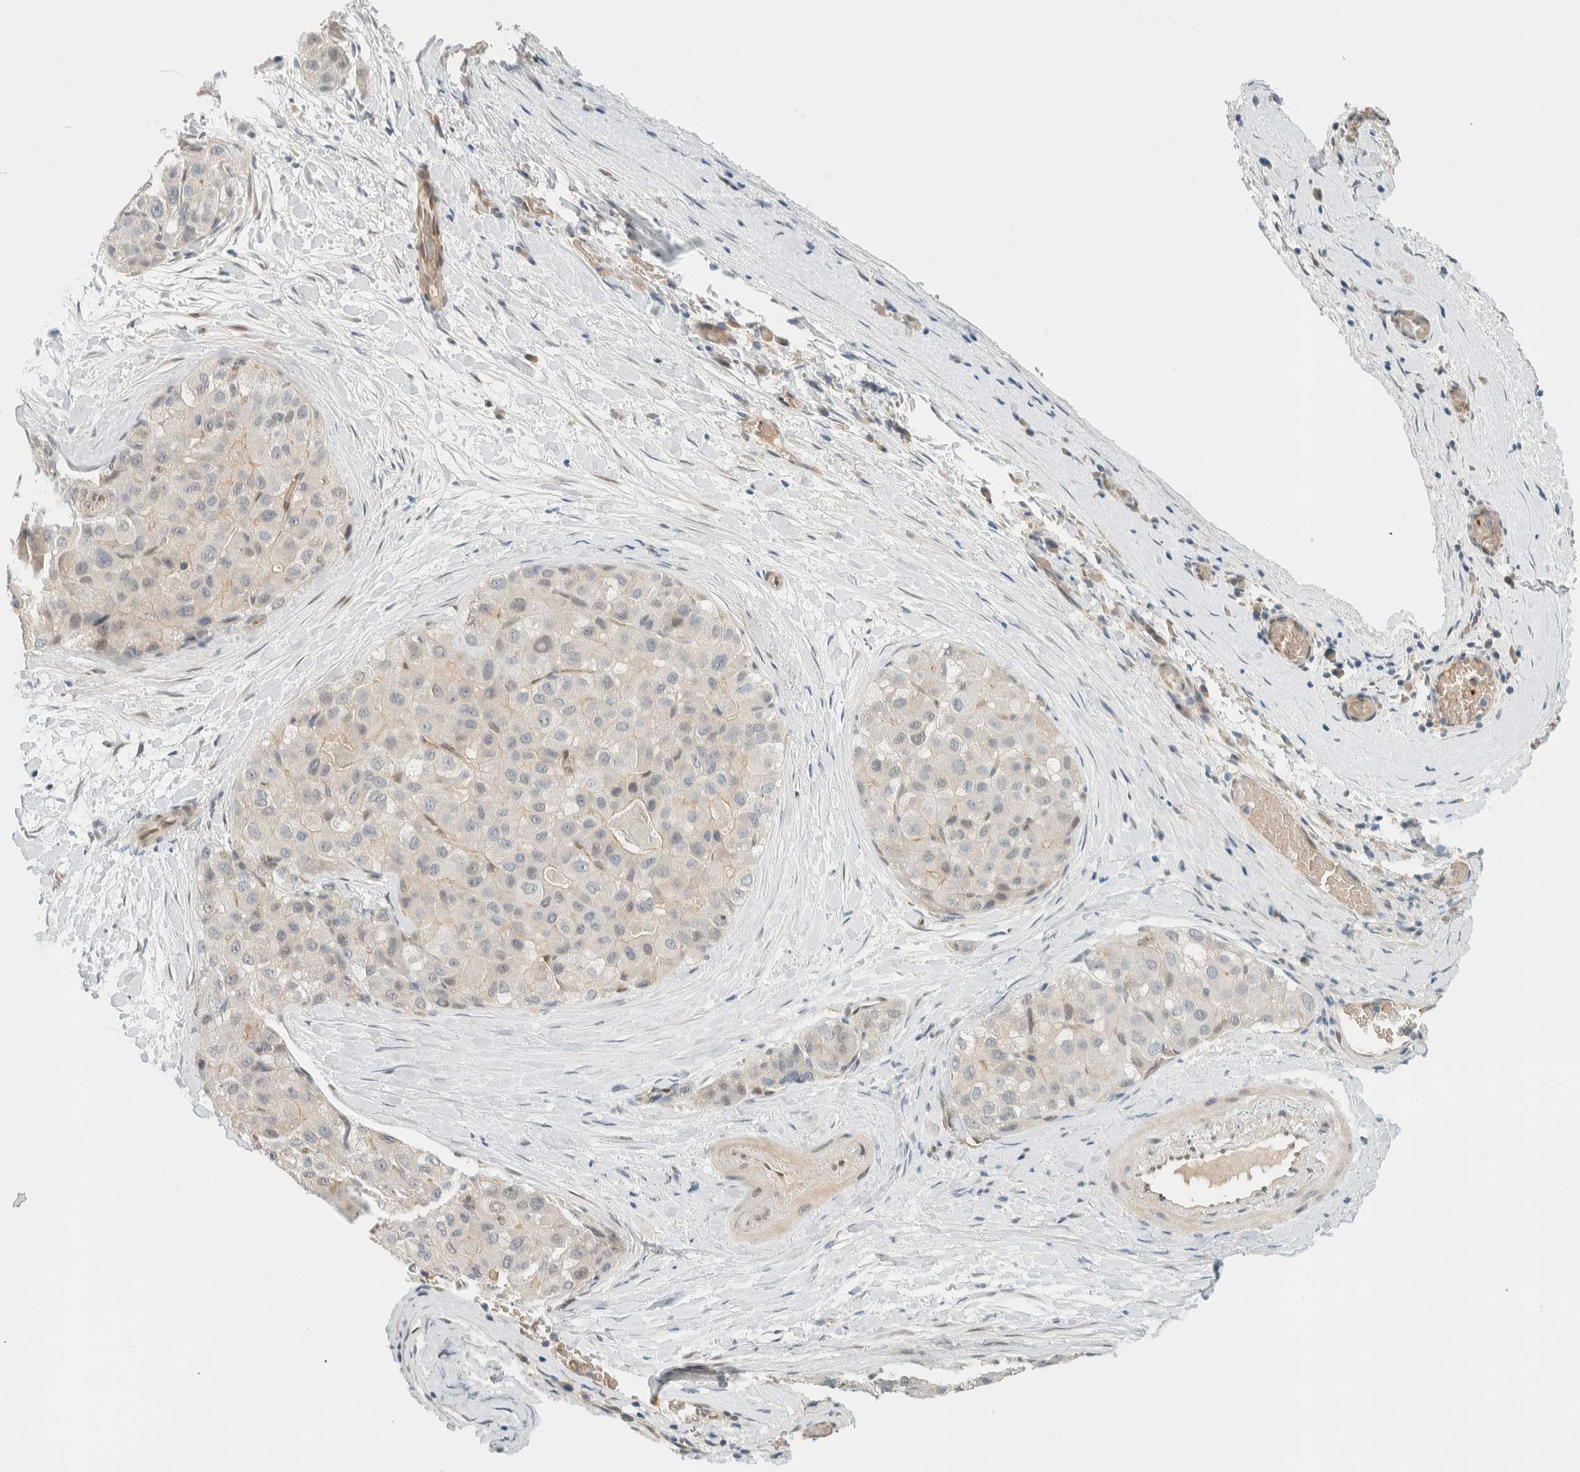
{"staining": {"intensity": "negative", "quantity": "none", "location": "none"}, "tissue": "liver cancer", "cell_type": "Tumor cells", "image_type": "cancer", "snomed": [{"axis": "morphology", "description": "Carcinoma, Hepatocellular, NOS"}, {"axis": "topography", "description": "Liver"}], "caption": "There is no significant positivity in tumor cells of liver hepatocellular carcinoma.", "gene": "TSTD2", "patient": {"sex": "male", "age": 80}}